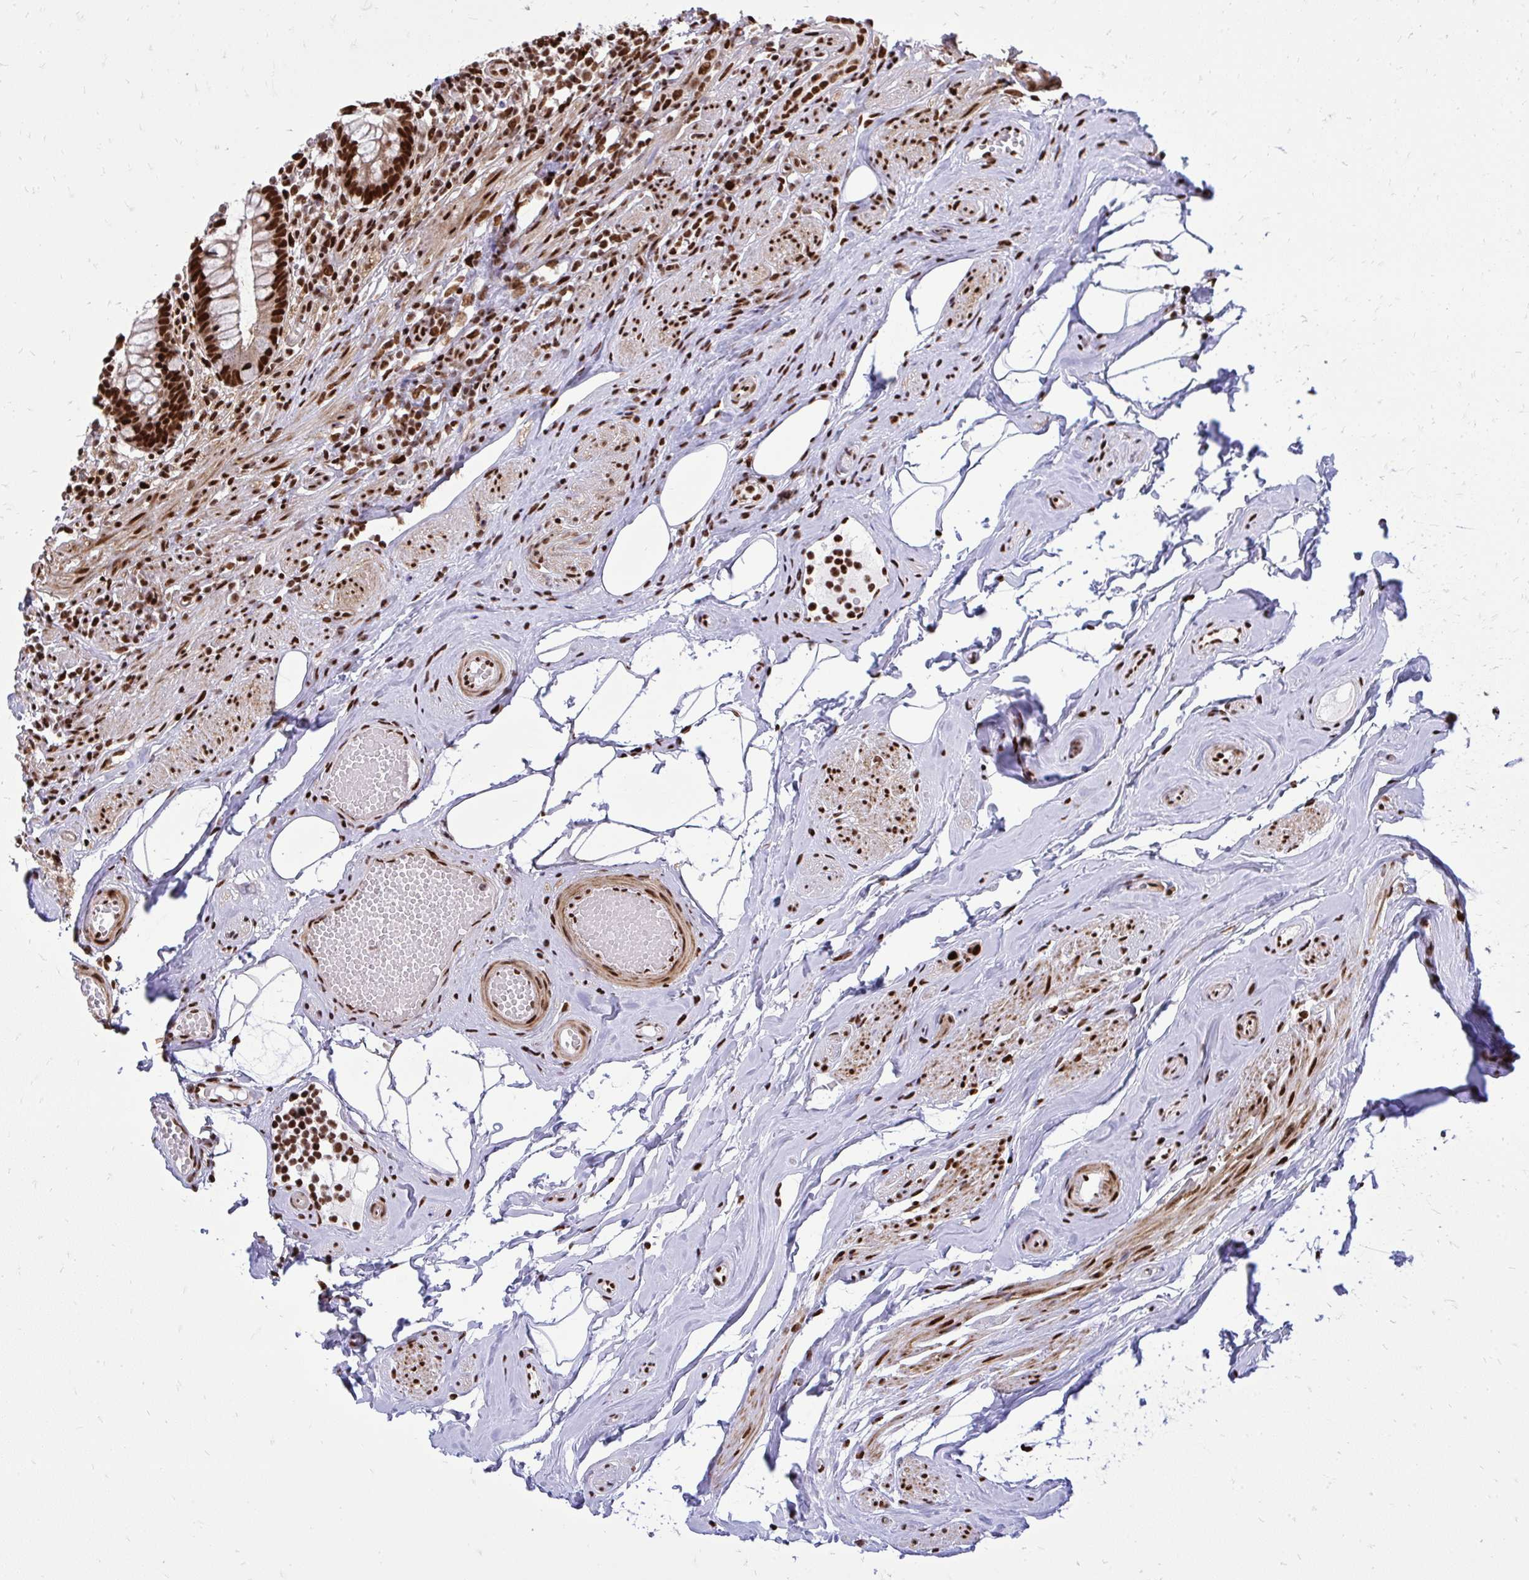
{"staining": {"intensity": "strong", "quantity": ">75%", "location": "nuclear"}, "tissue": "appendix", "cell_type": "Glandular cells", "image_type": "normal", "snomed": [{"axis": "morphology", "description": "Normal tissue, NOS"}, {"axis": "topography", "description": "Appendix"}], "caption": "A brown stain highlights strong nuclear staining of a protein in glandular cells of unremarkable appendix.", "gene": "TBL1Y", "patient": {"sex": "female", "age": 56}}